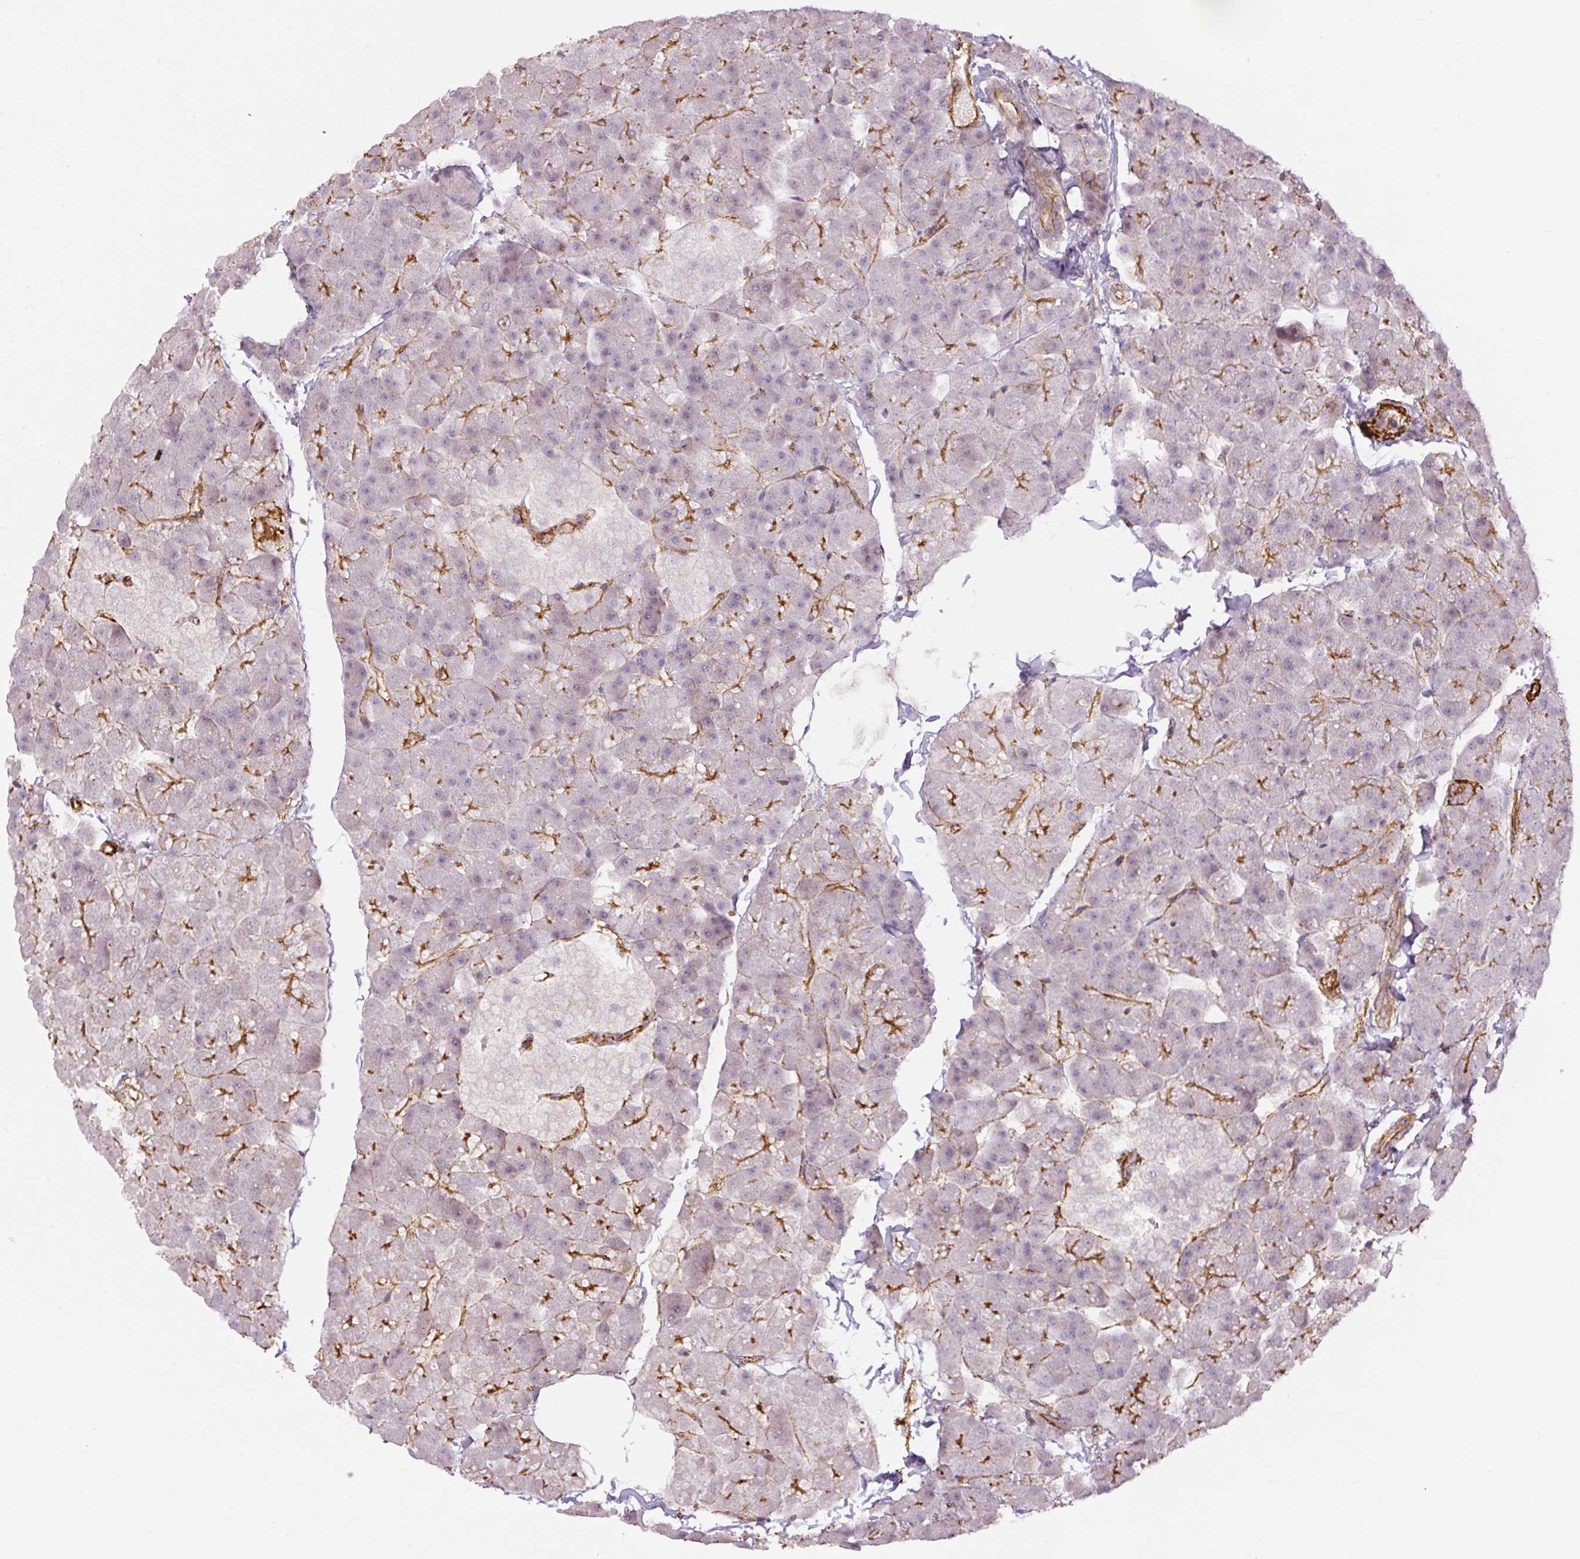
{"staining": {"intensity": "moderate", "quantity": "<25%", "location": "cytoplasmic/membranous"}, "tissue": "pancreas", "cell_type": "Exocrine glandular cells", "image_type": "normal", "snomed": [{"axis": "morphology", "description": "Normal tissue, NOS"}, {"axis": "topography", "description": "Pancreas"}], "caption": "This is an image of immunohistochemistry (IHC) staining of normal pancreas, which shows moderate expression in the cytoplasmic/membranous of exocrine glandular cells.", "gene": "MYL12A", "patient": {"sex": "male", "age": 35}}